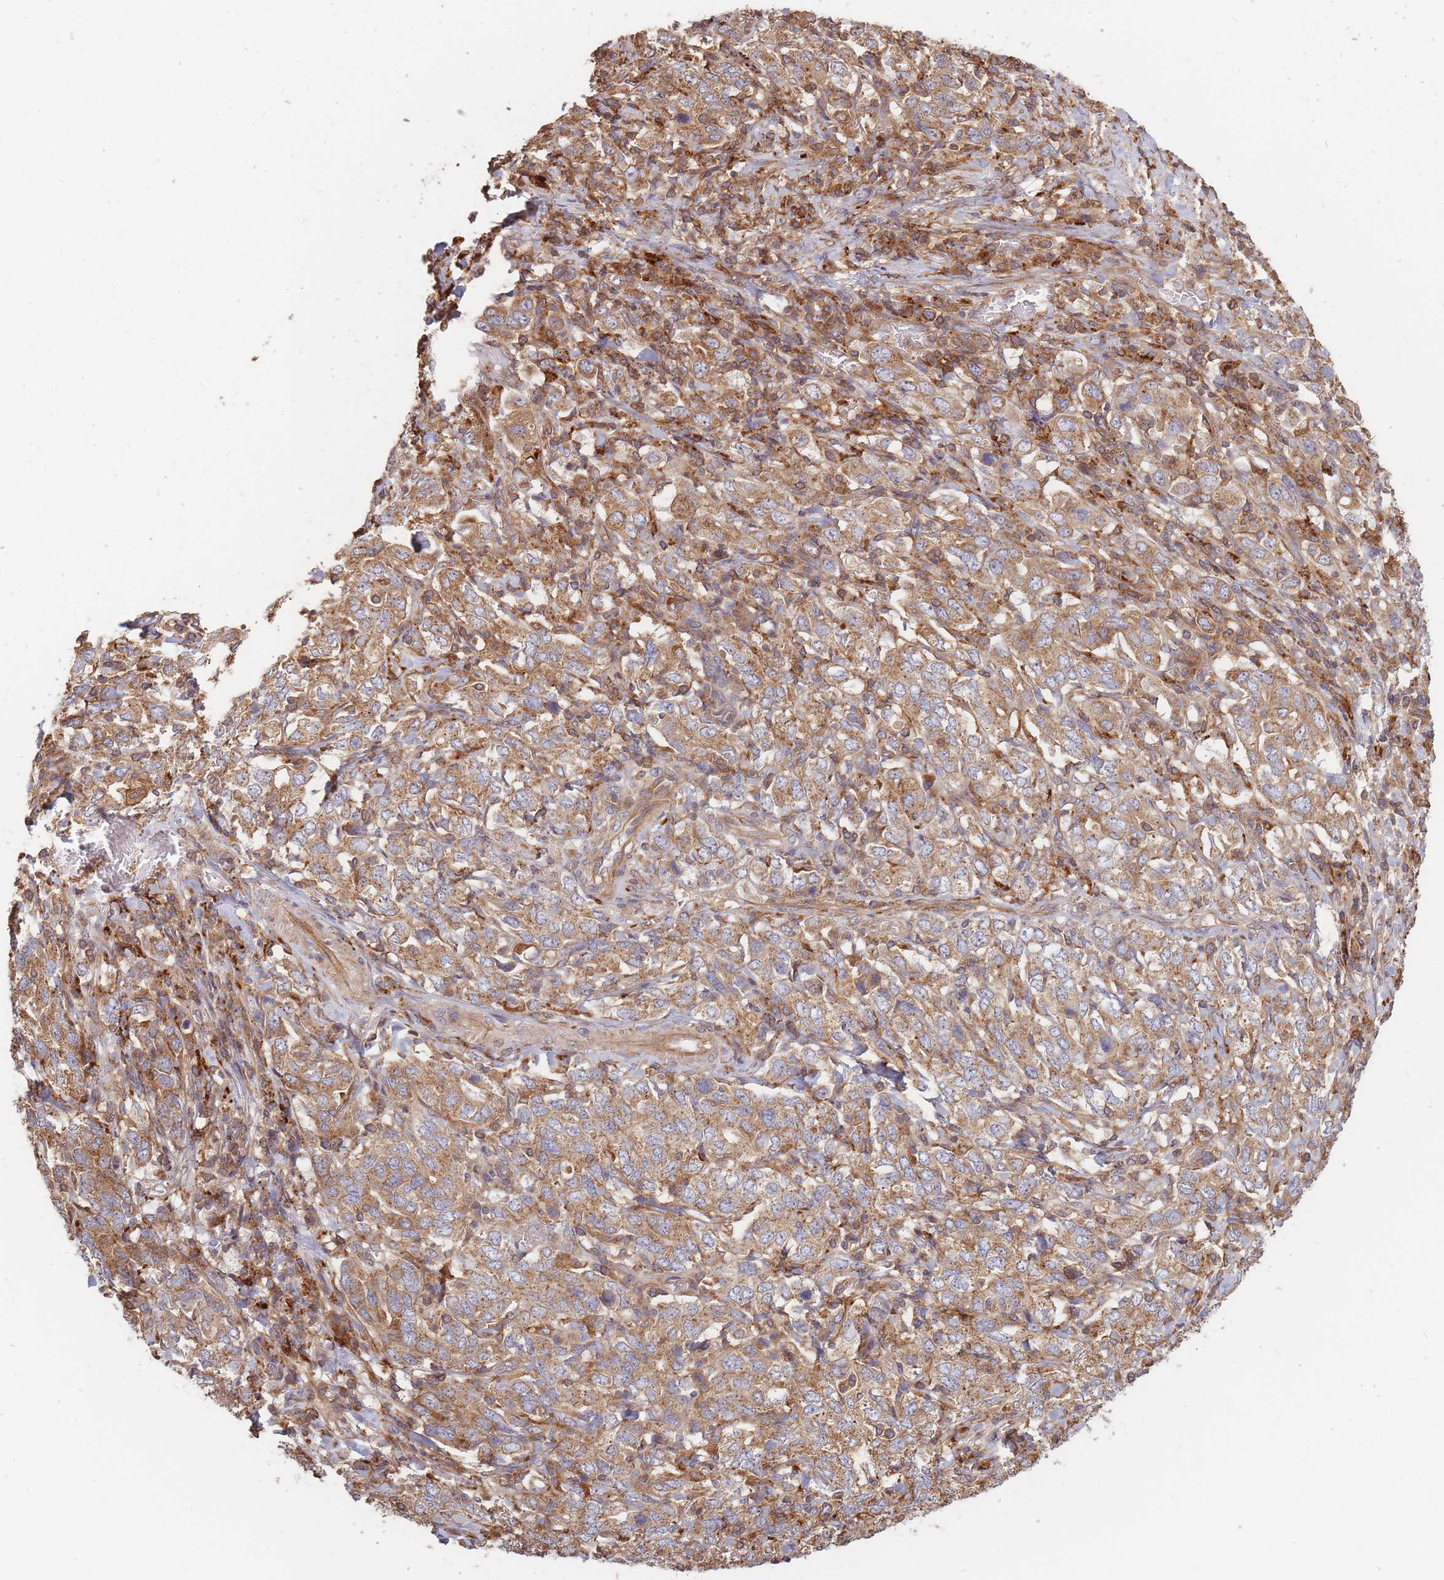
{"staining": {"intensity": "moderate", "quantity": ">75%", "location": "cytoplasmic/membranous"}, "tissue": "stomach cancer", "cell_type": "Tumor cells", "image_type": "cancer", "snomed": [{"axis": "morphology", "description": "Adenocarcinoma, NOS"}, {"axis": "topography", "description": "Stomach, upper"}, {"axis": "topography", "description": "Stomach"}], "caption": "This is an image of immunohistochemistry (IHC) staining of stomach cancer (adenocarcinoma), which shows moderate expression in the cytoplasmic/membranous of tumor cells.", "gene": "RASSF2", "patient": {"sex": "male", "age": 62}}